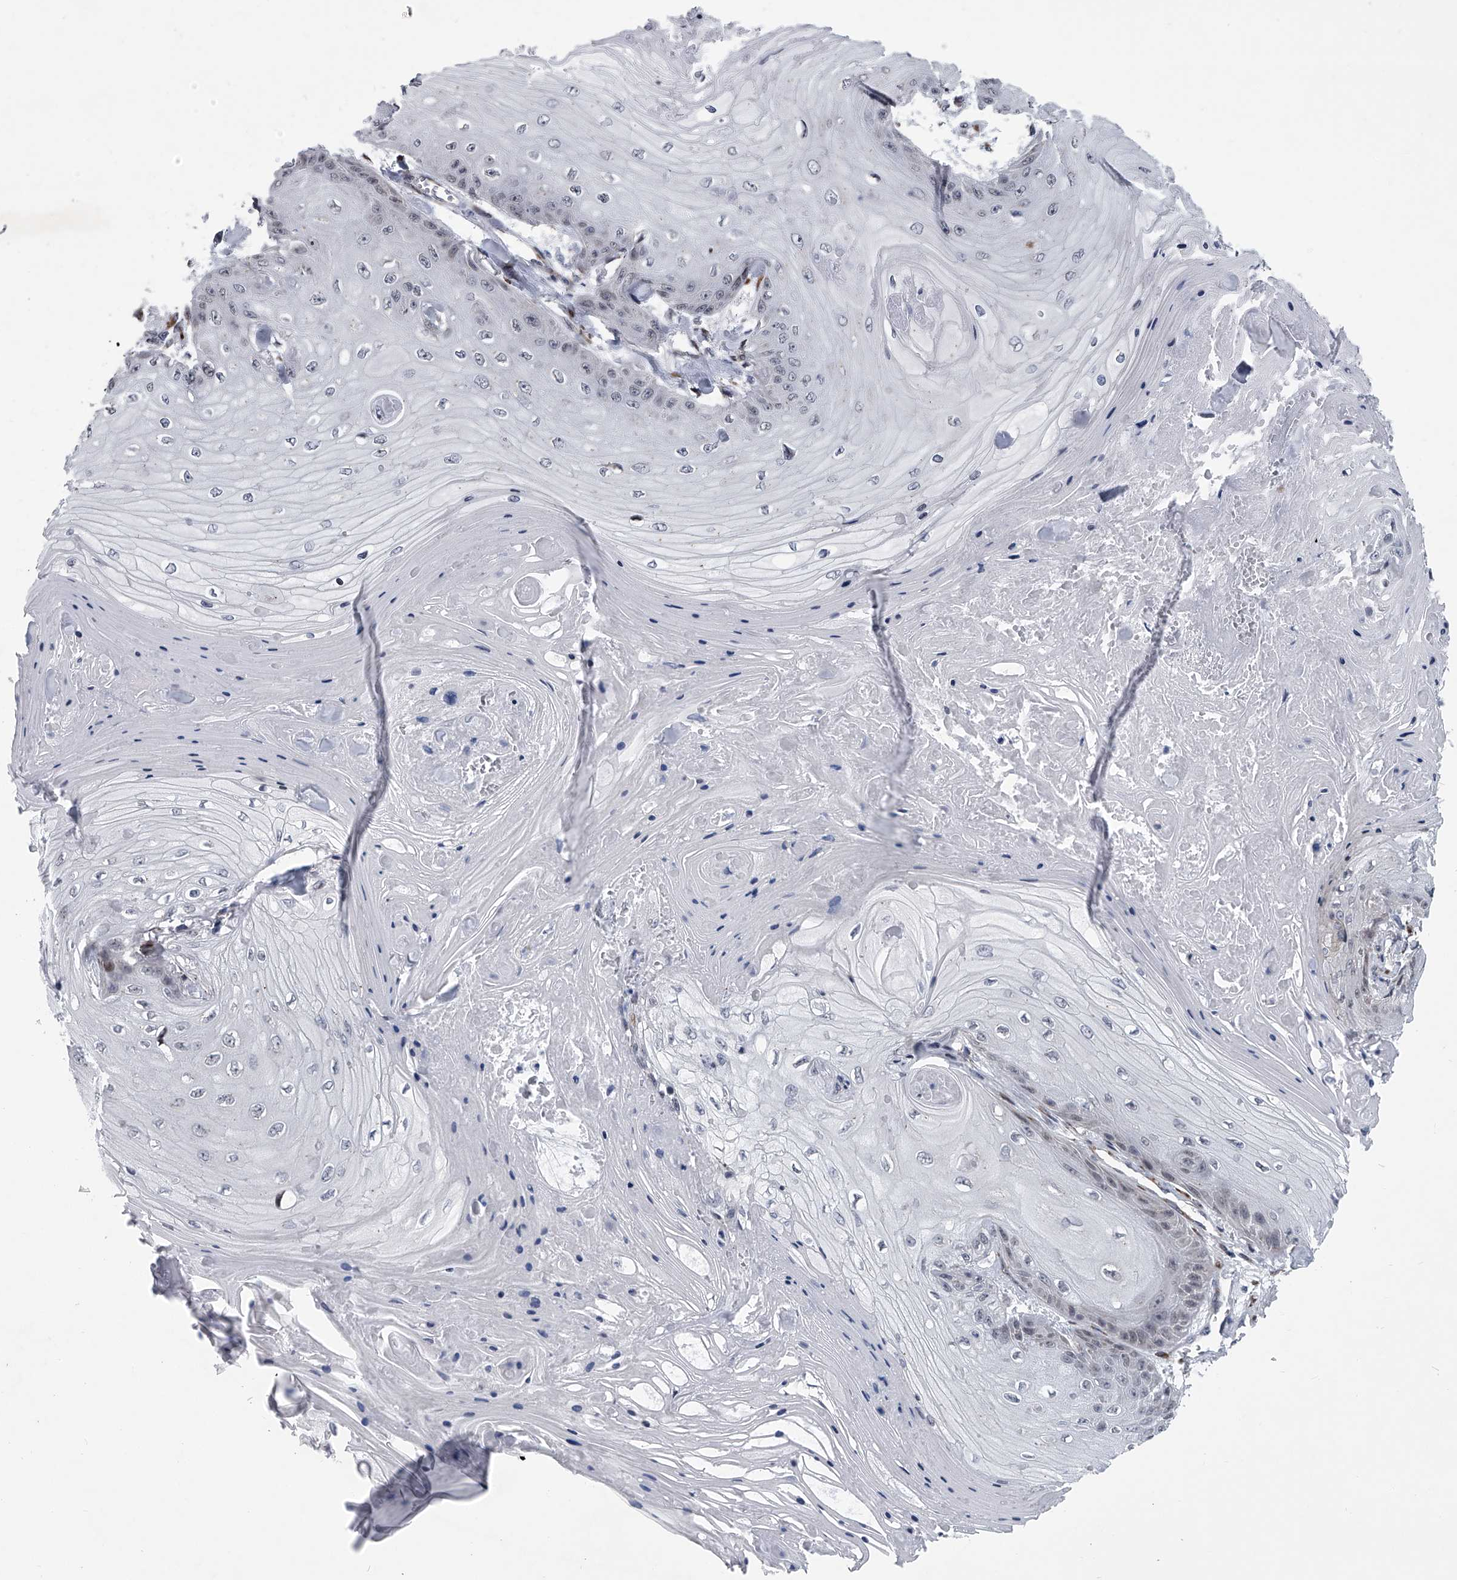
{"staining": {"intensity": "negative", "quantity": "none", "location": "none"}, "tissue": "skin cancer", "cell_type": "Tumor cells", "image_type": "cancer", "snomed": [{"axis": "morphology", "description": "Squamous cell carcinoma, NOS"}, {"axis": "topography", "description": "Skin"}], "caption": "Histopathology image shows no protein positivity in tumor cells of skin cancer (squamous cell carcinoma) tissue. The staining is performed using DAB (3,3'-diaminobenzidine) brown chromogen with nuclei counter-stained in using hematoxylin.", "gene": "PPP2R5D", "patient": {"sex": "male", "age": 74}}